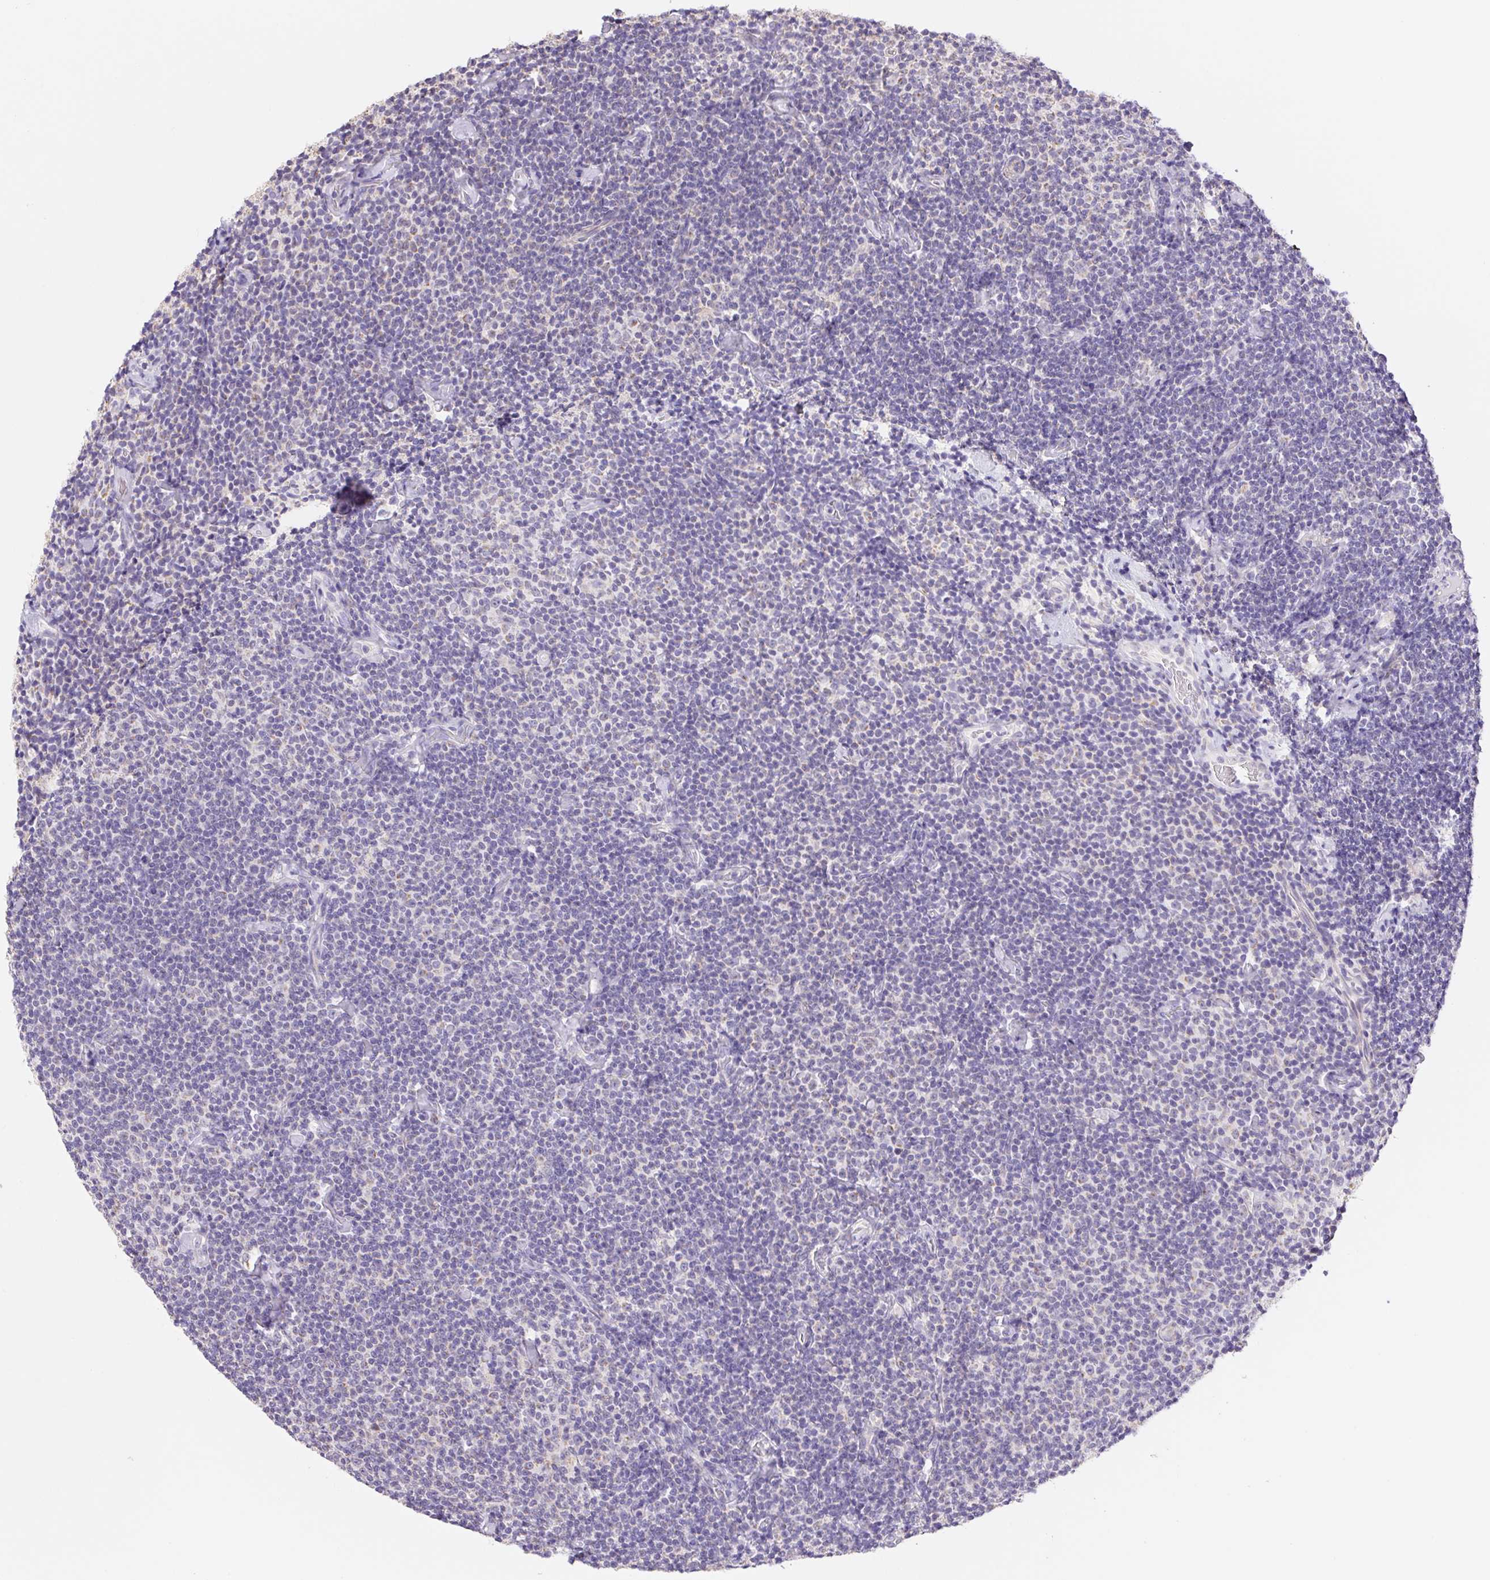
{"staining": {"intensity": "negative", "quantity": "none", "location": "none"}, "tissue": "lymphoma", "cell_type": "Tumor cells", "image_type": "cancer", "snomed": [{"axis": "morphology", "description": "Malignant lymphoma, non-Hodgkin's type, Low grade"}, {"axis": "topography", "description": "Lymph node"}], "caption": "Immunohistochemistry (IHC) histopathology image of low-grade malignant lymphoma, non-Hodgkin's type stained for a protein (brown), which shows no expression in tumor cells.", "gene": "FKBP6", "patient": {"sex": "male", "age": 81}}